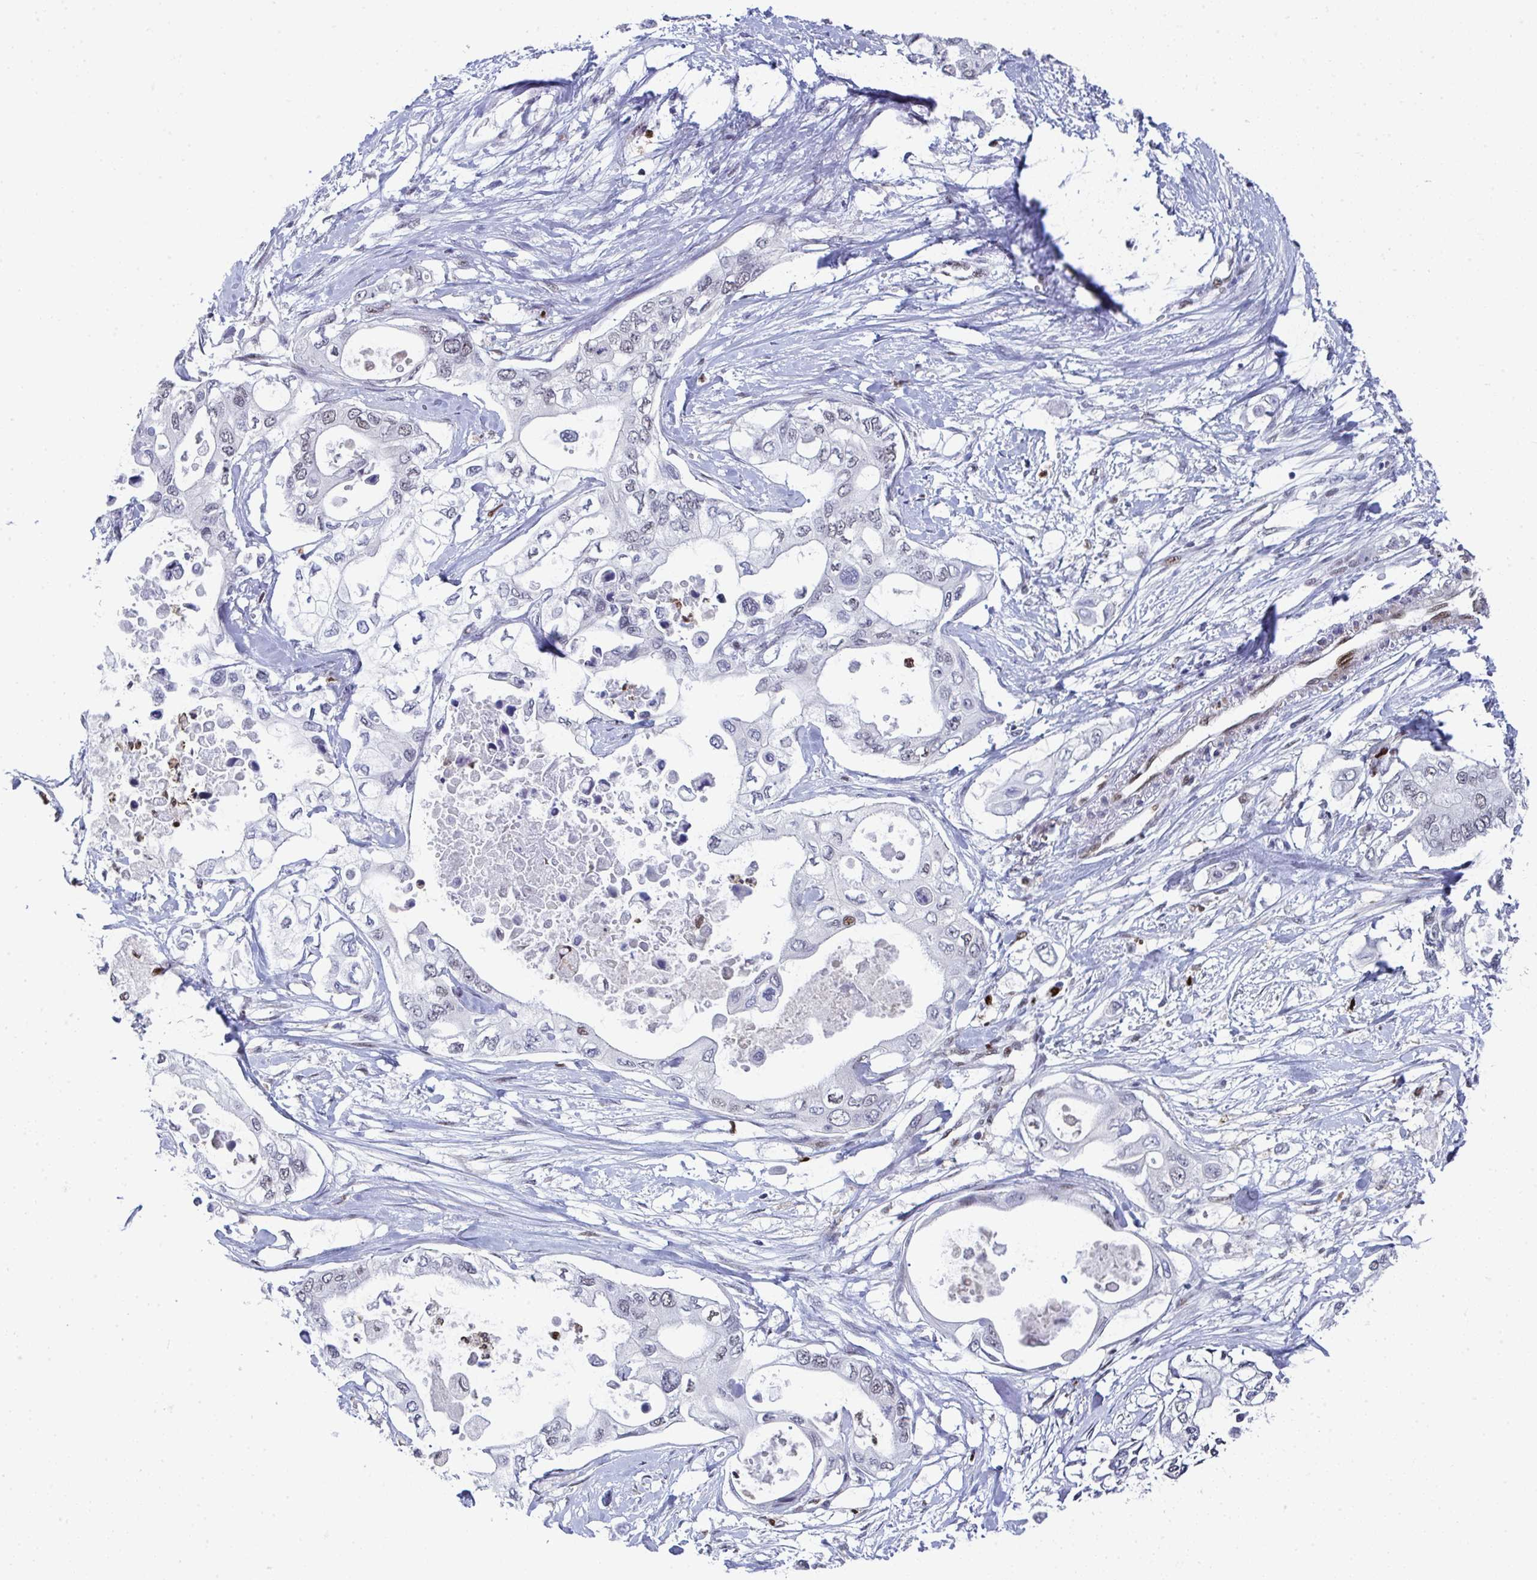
{"staining": {"intensity": "weak", "quantity": "<25%", "location": "nuclear"}, "tissue": "pancreatic cancer", "cell_type": "Tumor cells", "image_type": "cancer", "snomed": [{"axis": "morphology", "description": "Adenocarcinoma, NOS"}, {"axis": "topography", "description": "Pancreas"}], "caption": "IHC of pancreatic cancer demonstrates no positivity in tumor cells.", "gene": "JDP2", "patient": {"sex": "female", "age": 63}}